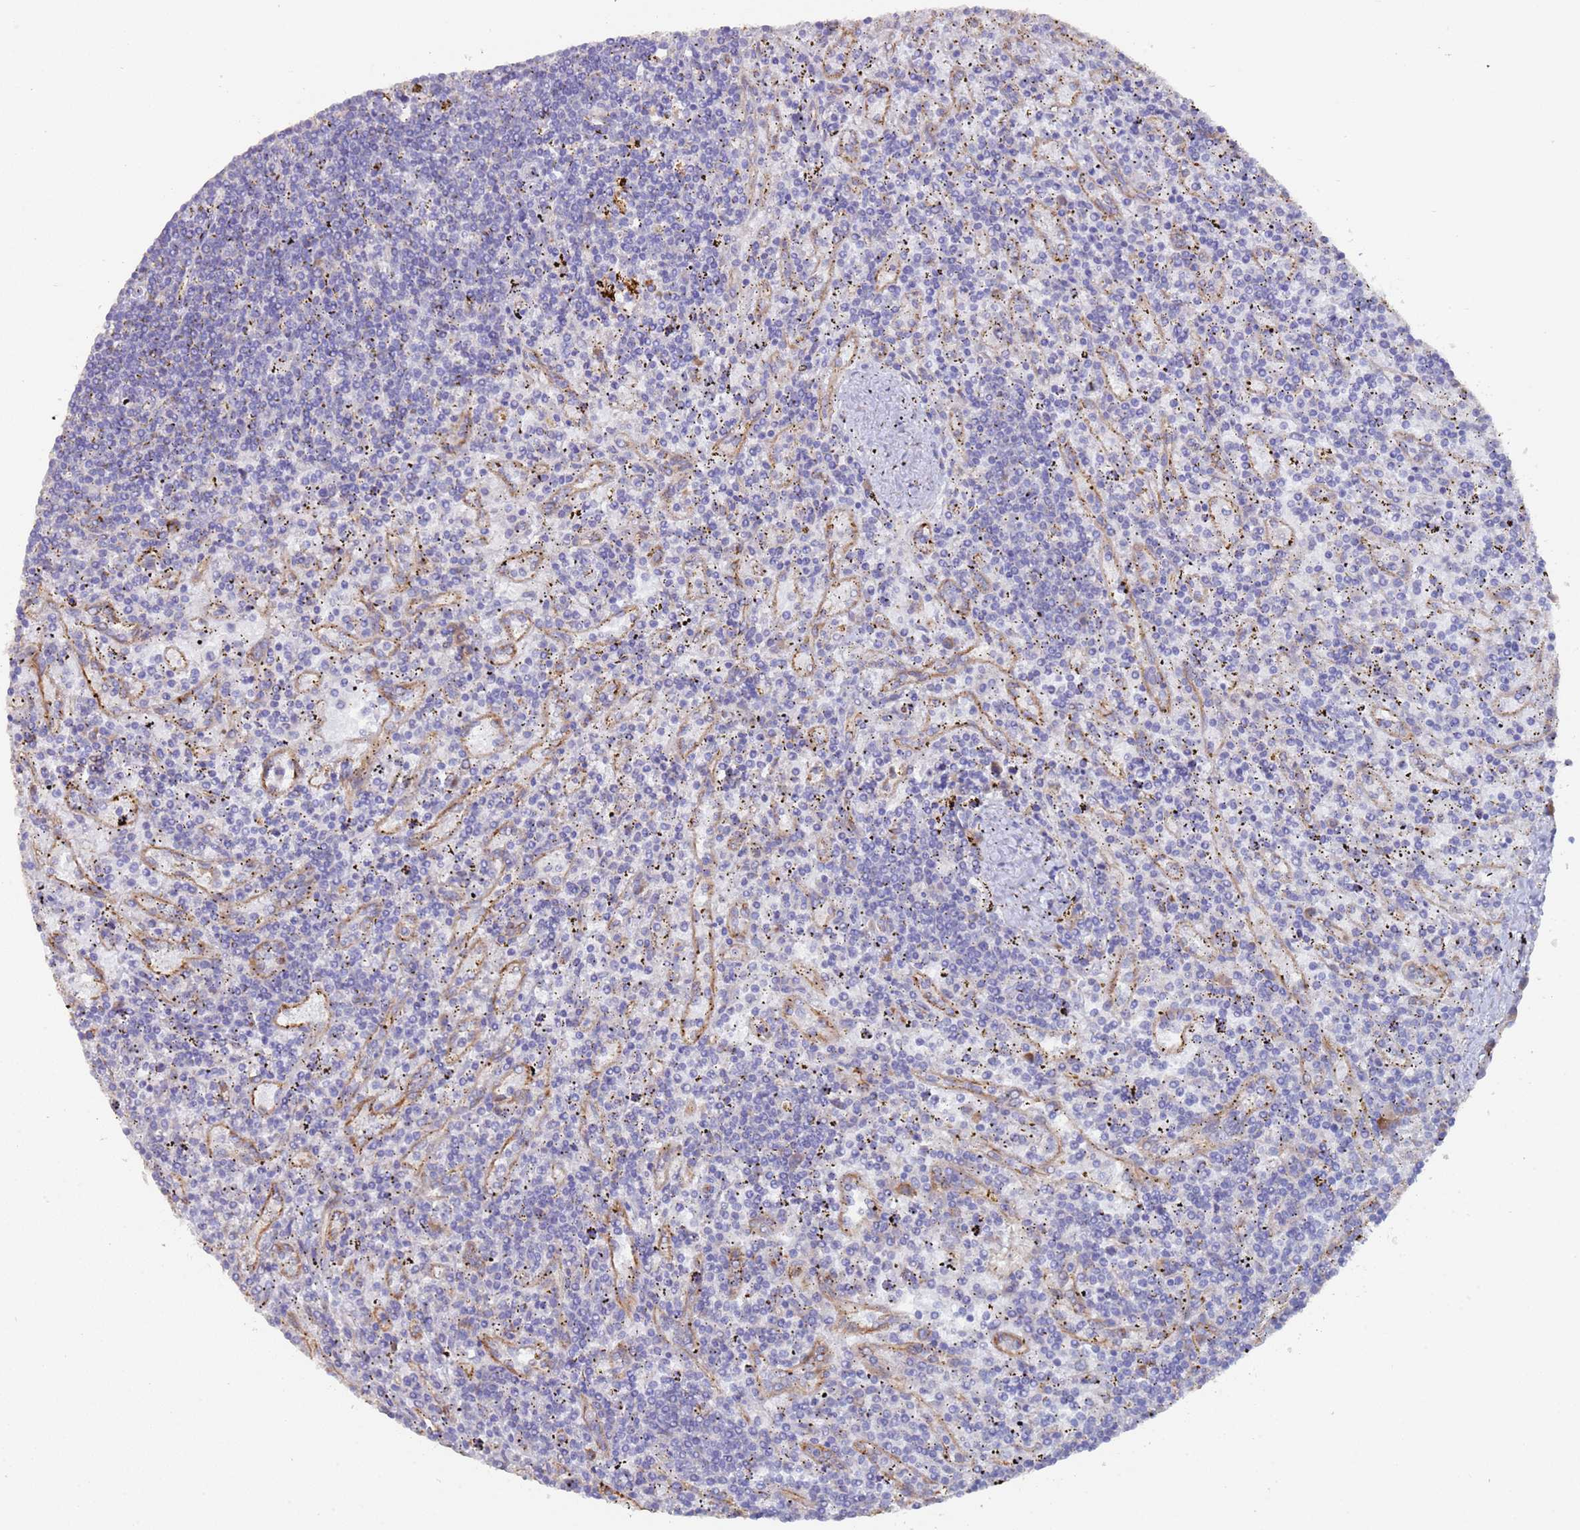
{"staining": {"intensity": "negative", "quantity": "none", "location": "none"}, "tissue": "lymphoma", "cell_type": "Tumor cells", "image_type": "cancer", "snomed": [{"axis": "morphology", "description": "Malignant lymphoma, non-Hodgkin's type, Low grade"}, {"axis": "topography", "description": "Spleen"}], "caption": "Human lymphoma stained for a protein using IHC reveals no expression in tumor cells.", "gene": "ZNF844", "patient": {"sex": "male", "age": 76}}